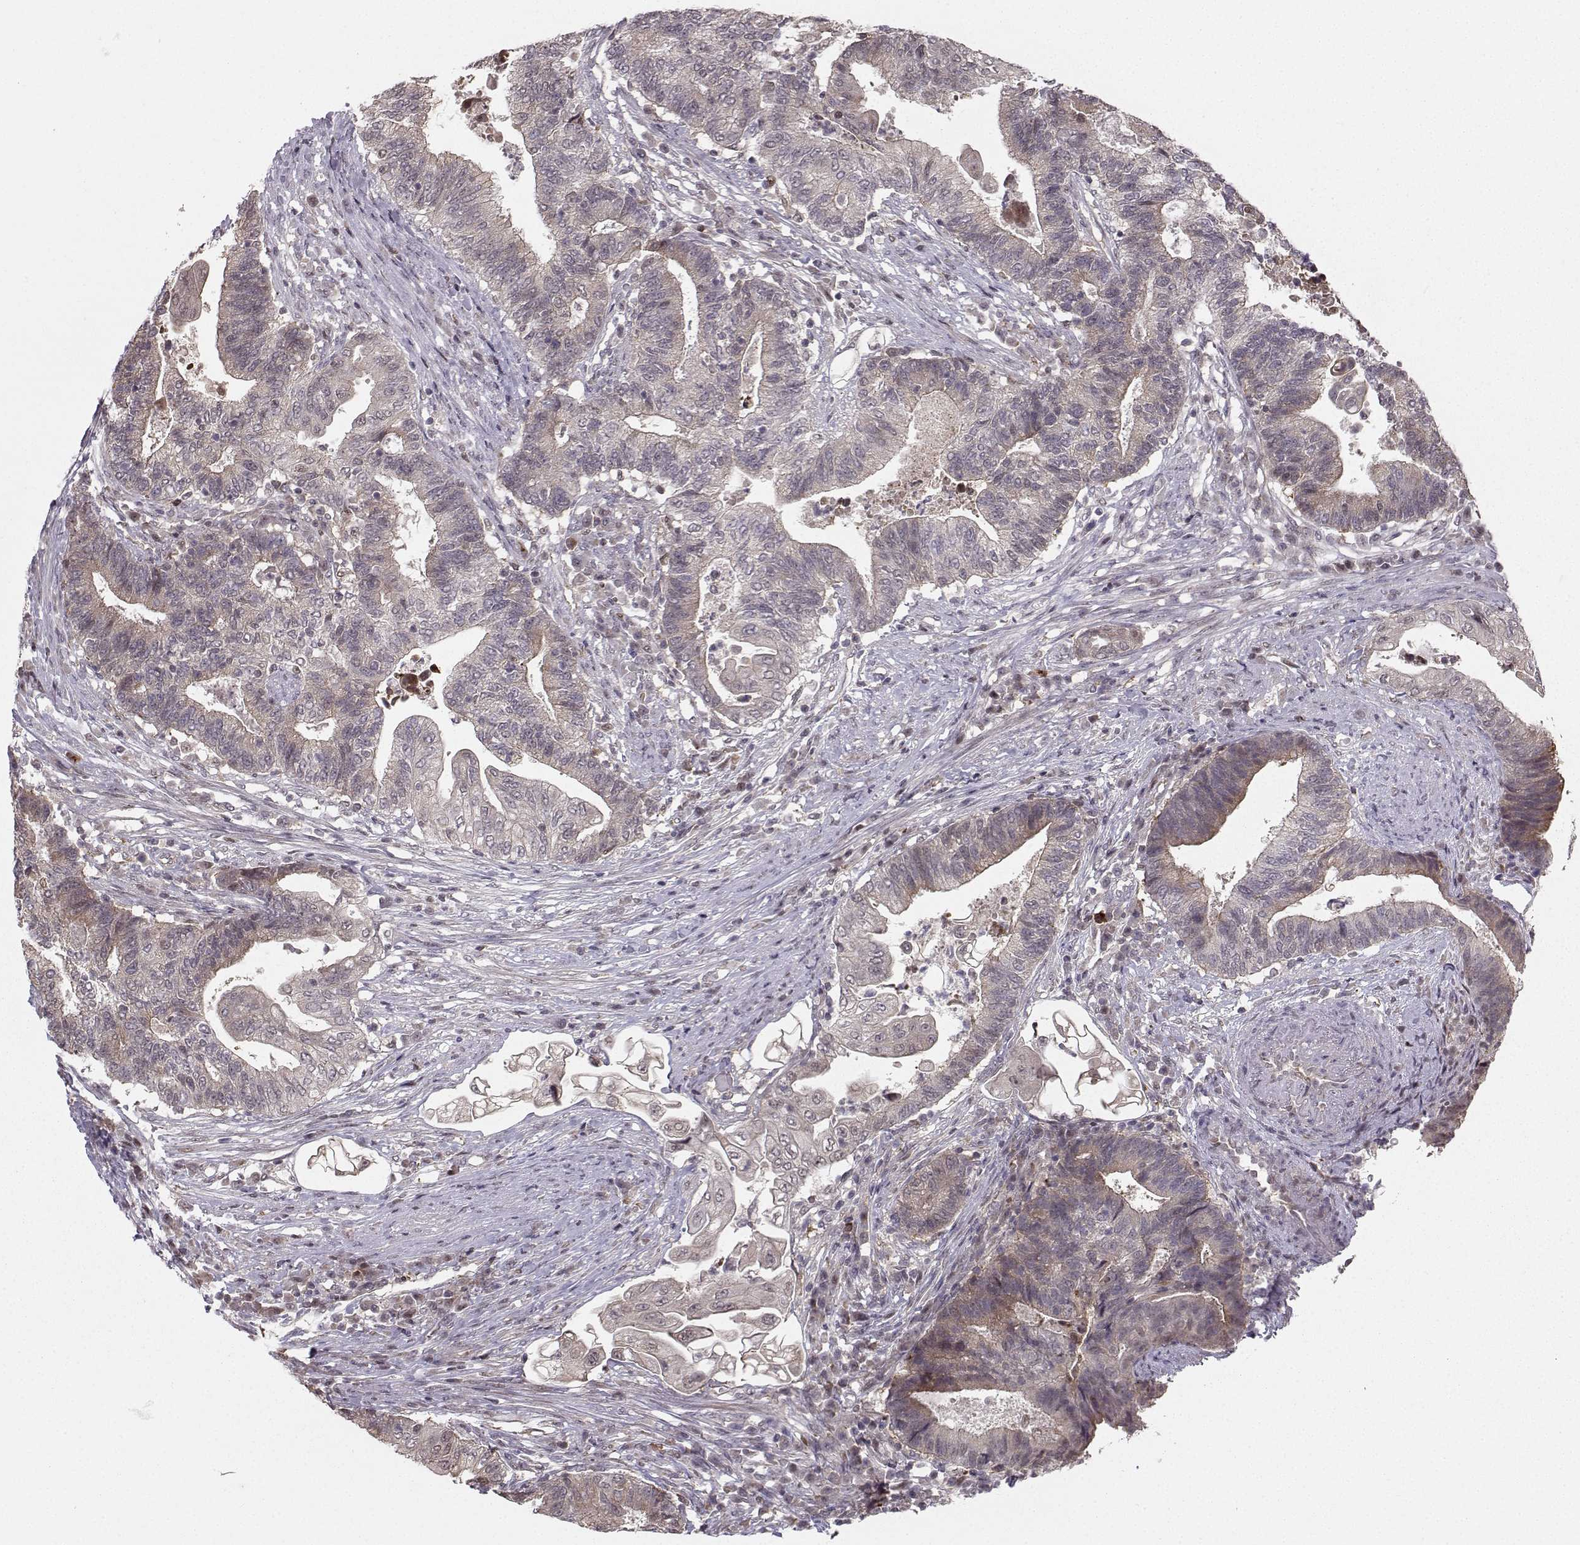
{"staining": {"intensity": "negative", "quantity": "none", "location": "none"}, "tissue": "endometrial cancer", "cell_type": "Tumor cells", "image_type": "cancer", "snomed": [{"axis": "morphology", "description": "Adenocarcinoma, NOS"}, {"axis": "topography", "description": "Uterus"}, {"axis": "topography", "description": "Endometrium"}], "caption": "Endometrial adenocarcinoma stained for a protein using immunohistochemistry reveals no positivity tumor cells.", "gene": "PKP2", "patient": {"sex": "female", "age": 54}}